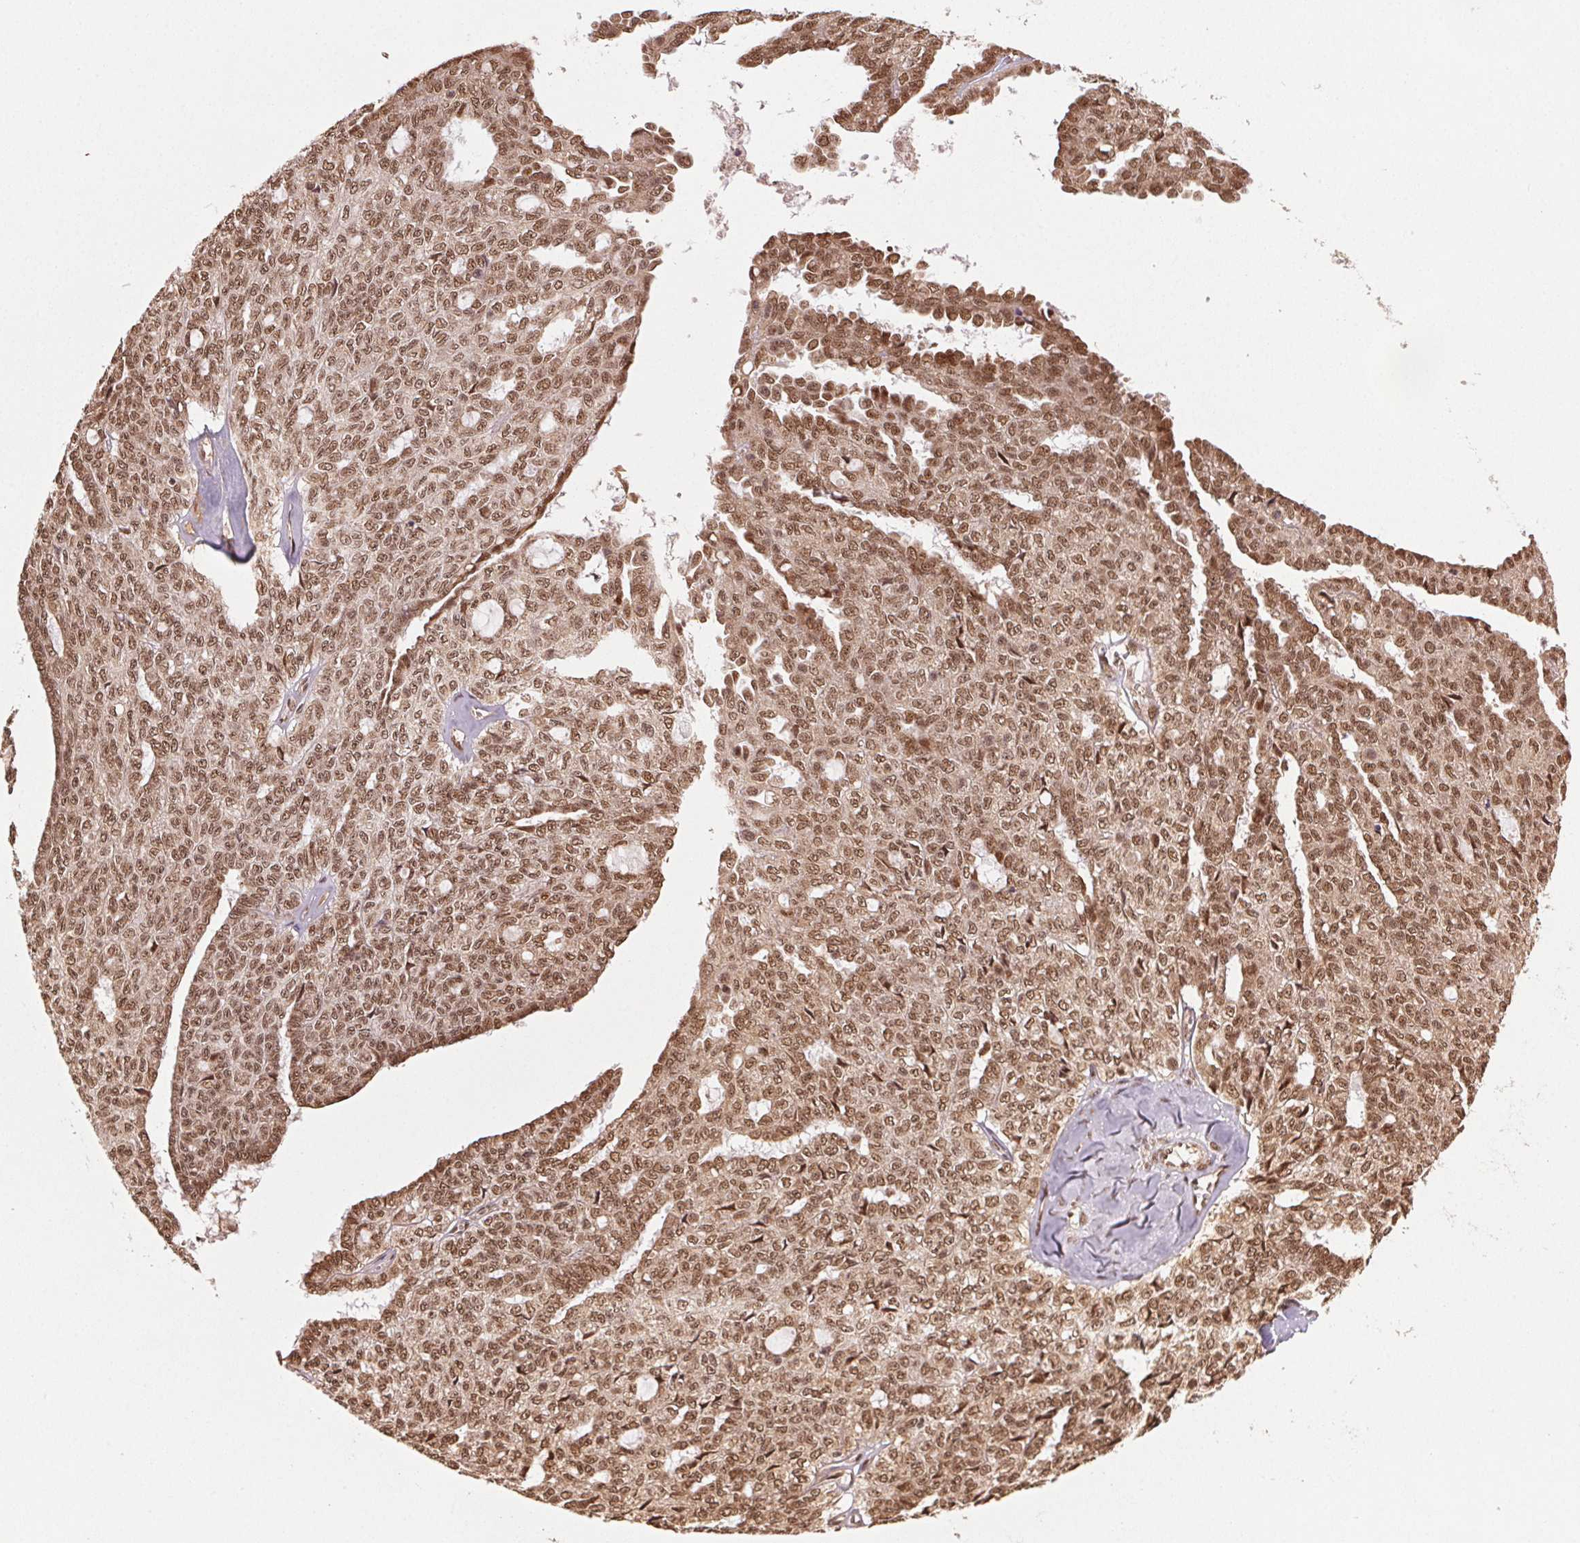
{"staining": {"intensity": "moderate", "quantity": ">75%", "location": "nuclear"}, "tissue": "ovarian cancer", "cell_type": "Tumor cells", "image_type": "cancer", "snomed": [{"axis": "morphology", "description": "Cystadenocarcinoma, serous, NOS"}, {"axis": "topography", "description": "Ovary"}], "caption": "IHC staining of ovarian cancer (serous cystadenocarcinoma), which displays medium levels of moderate nuclear staining in about >75% of tumor cells indicating moderate nuclear protein positivity. The staining was performed using DAB (3,3'-diaminobenzidine) (brown) for protein detection and nuclei were counterstained in hematoxylin (blue).", "gene": "TREML4", "patient": {"sex": "female", "age": 71}}